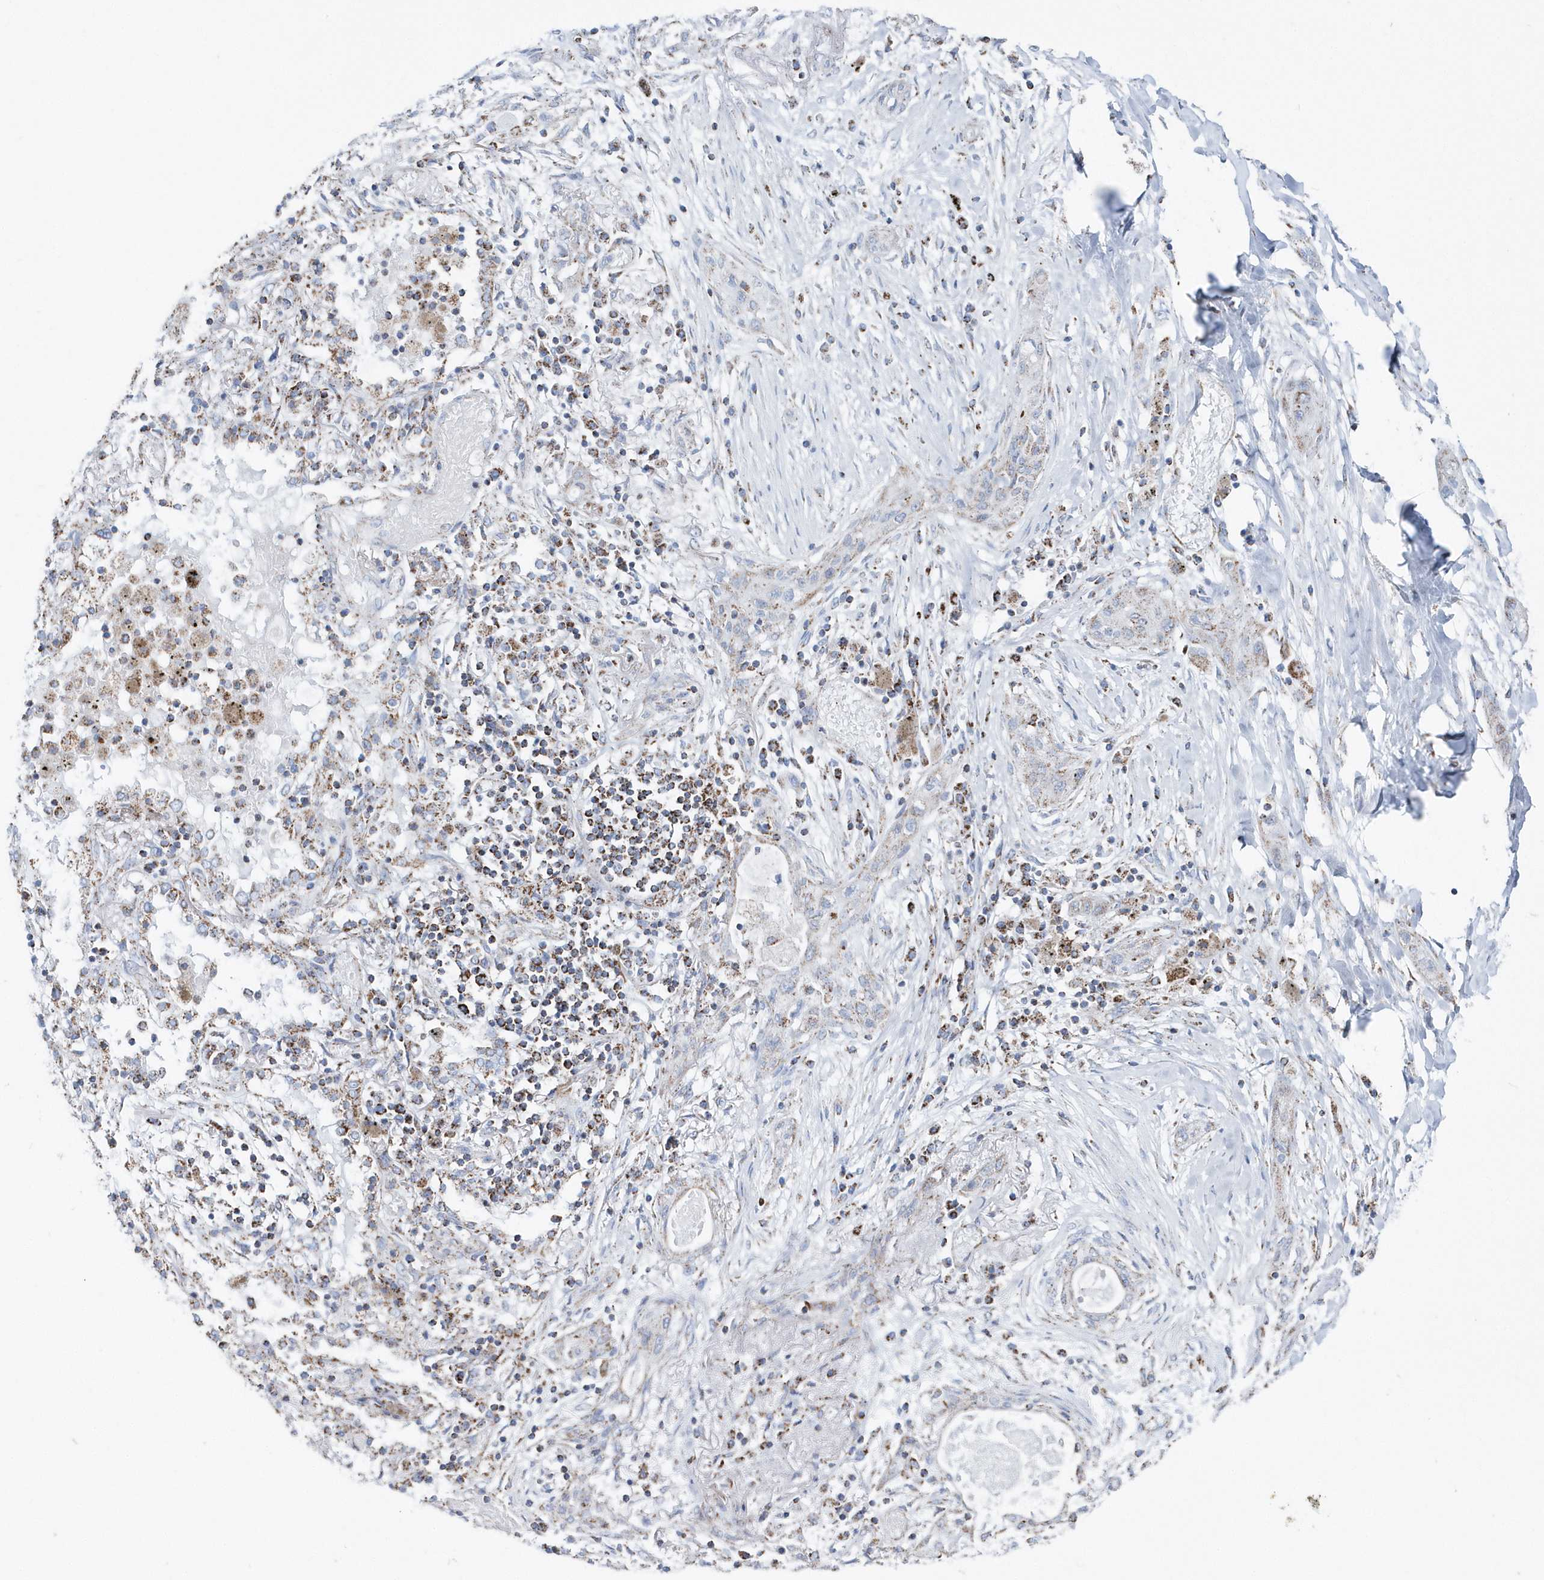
{"staining": {"intensity": "weak", "quantity": "<25%", "location": "cytoplasmic/membranous"}, "tissue": "lung cancer", "cell_type": "Tumor cells", "image_type": "cancer", "snomed": [{"axis": "morphology", "description": "Squamous cell carcinoma, NOS"}, {"axis": "topography", "description": "Lung"}], "caption": "This is an immunohistochemistry (IHC) photomicrograph of human lung cancer. There is no staining in tumor cells.", "gene": "TMCO6", "patient": {"sex": "female", "age": 47}}